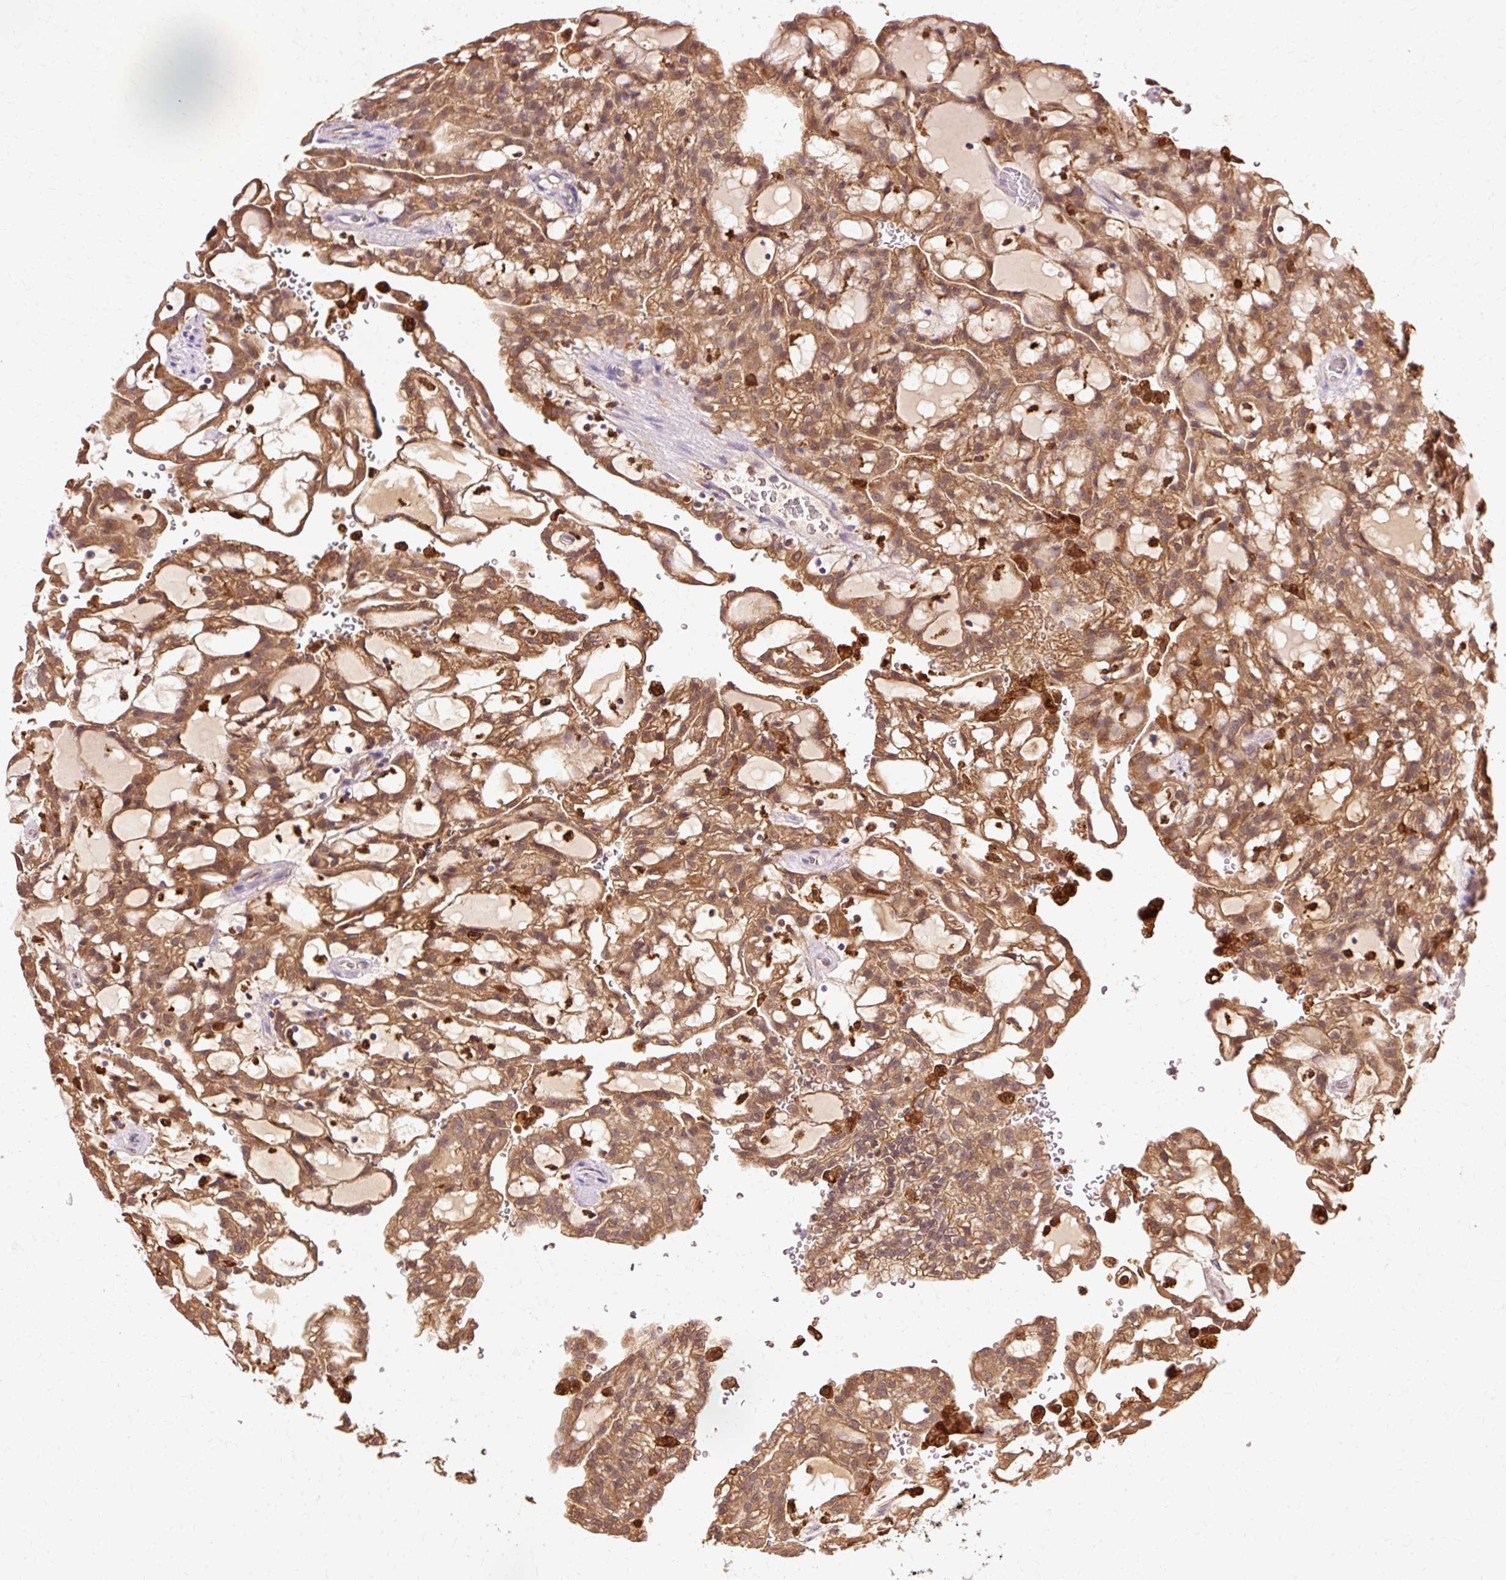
{"staining": {"intensity": "moderate", "quantity": ">75%", "location": "cytoplasmic/membranous"}, "tissue": "renal cancer", "cell_type": "Tumor cells", "image_type": "cancer", "snomed": [{"axis": "morphology", "description": "Adenocarcinoma, NOS"}, {"axis": "topography", "description": "Kidney"}], "caption": "Immunohistochemical staining of renal cancer exhibits medium levels of moderate cytoplasmic/membranous staining in about >75% of tumor cells. The staining is performed using DAB brown chromogen to label protein expression. The nuclei are counter-stained blue using hematoxylin.", "gene": "GPX1", "patient": {"sex": "male", "age": 63}}